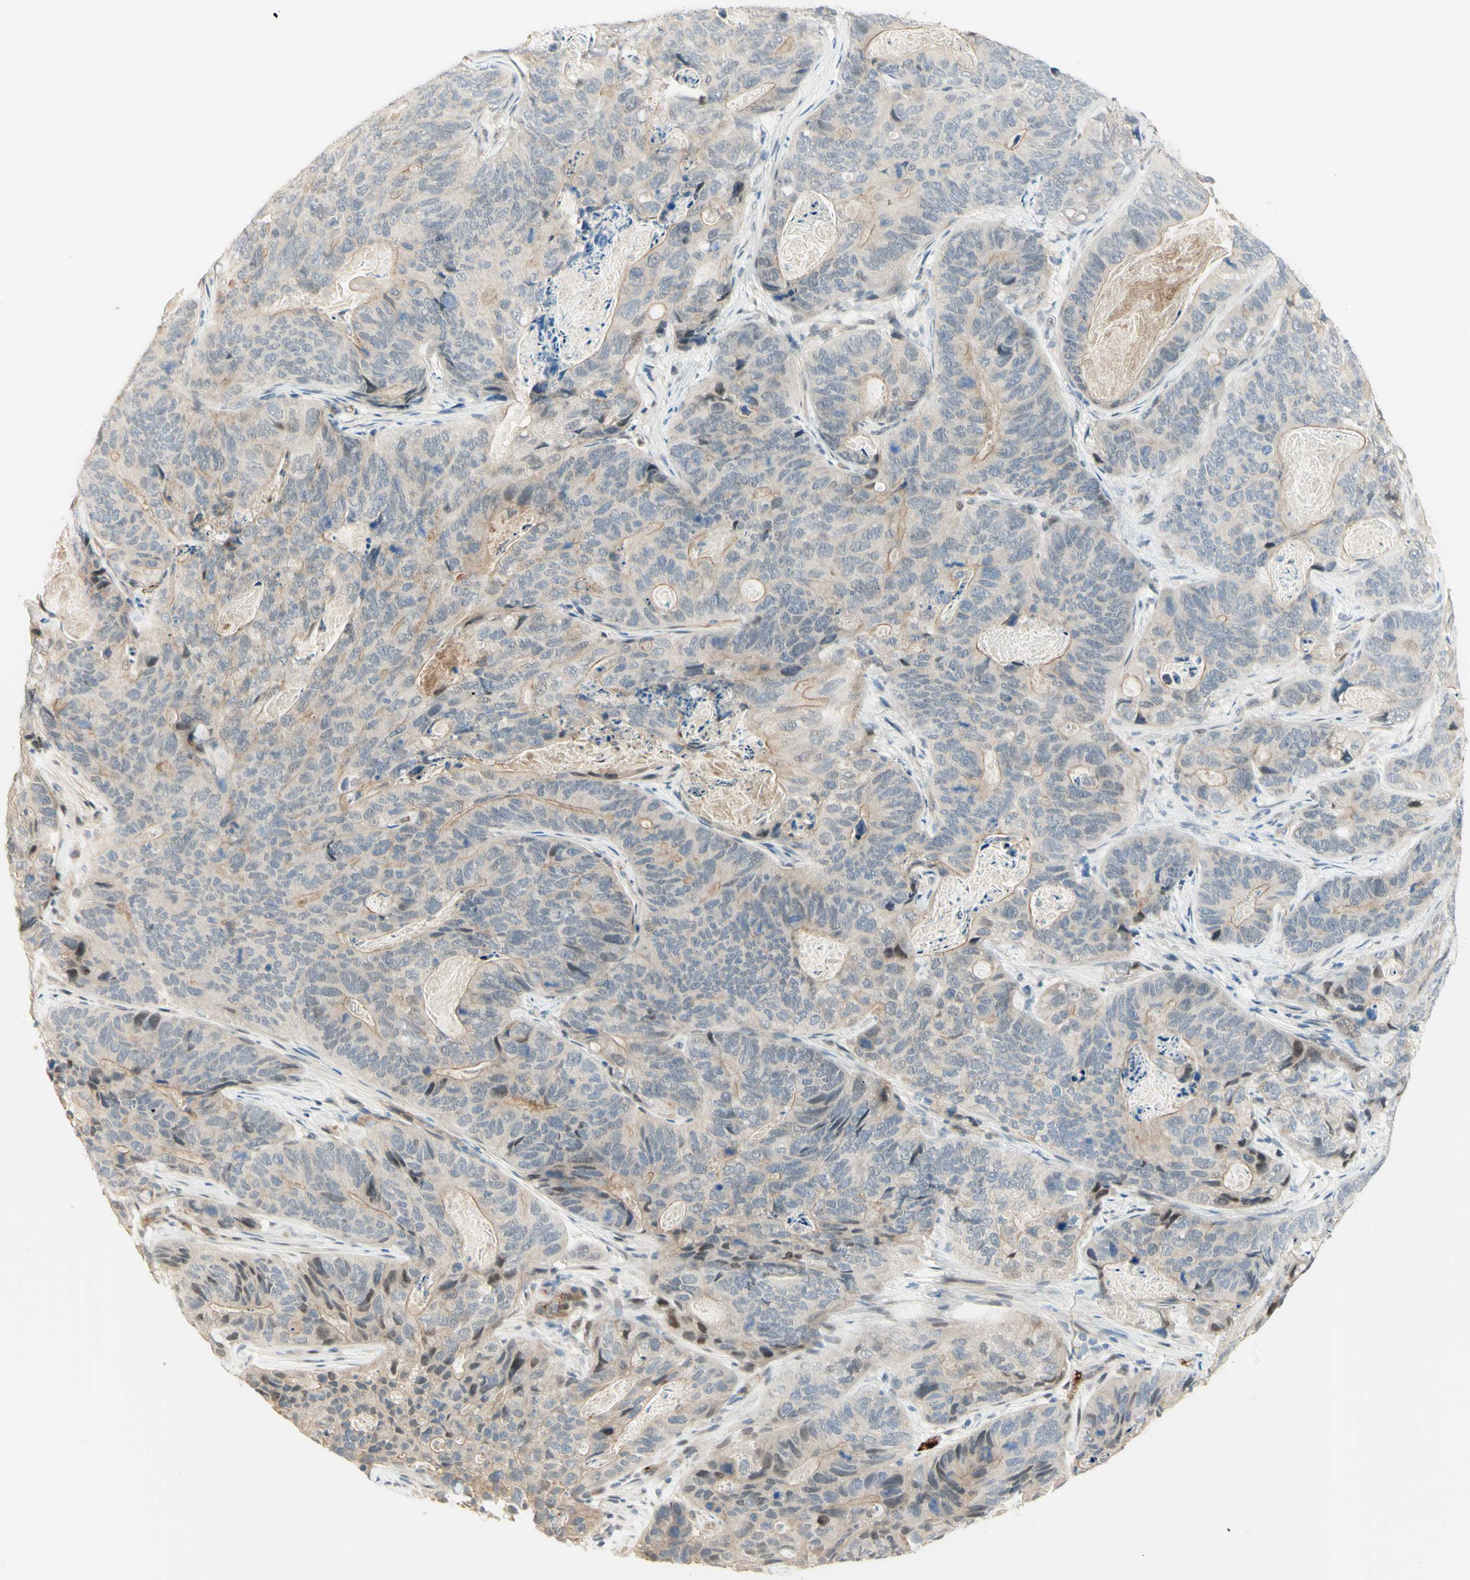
{"staining": {"intensity": "weak", "quantity": "<25%", "location": "cytoplasmic/membranous,nuclear"}, "tissue": "stomach cancer", "cell_type": "Tumor cells", "image_type": "cancer", "snomed": [{"axis": "morphology", "description": "Adenocarcinoma, NOS"}, {"axis": "topography", "description": "Stomach"}], "caption": "High magnification brightfield microscopy of stomach cancer stained with DAB (3,3'-diaminobenzidine) (brown) and counterstained with hematoxylin (blue): tumor cells show no significant positivity. (IHC, brightfield microscopy, high magnification).", "gene": "ANGPT2", "patient": {"sex": "female", "age": 89}}